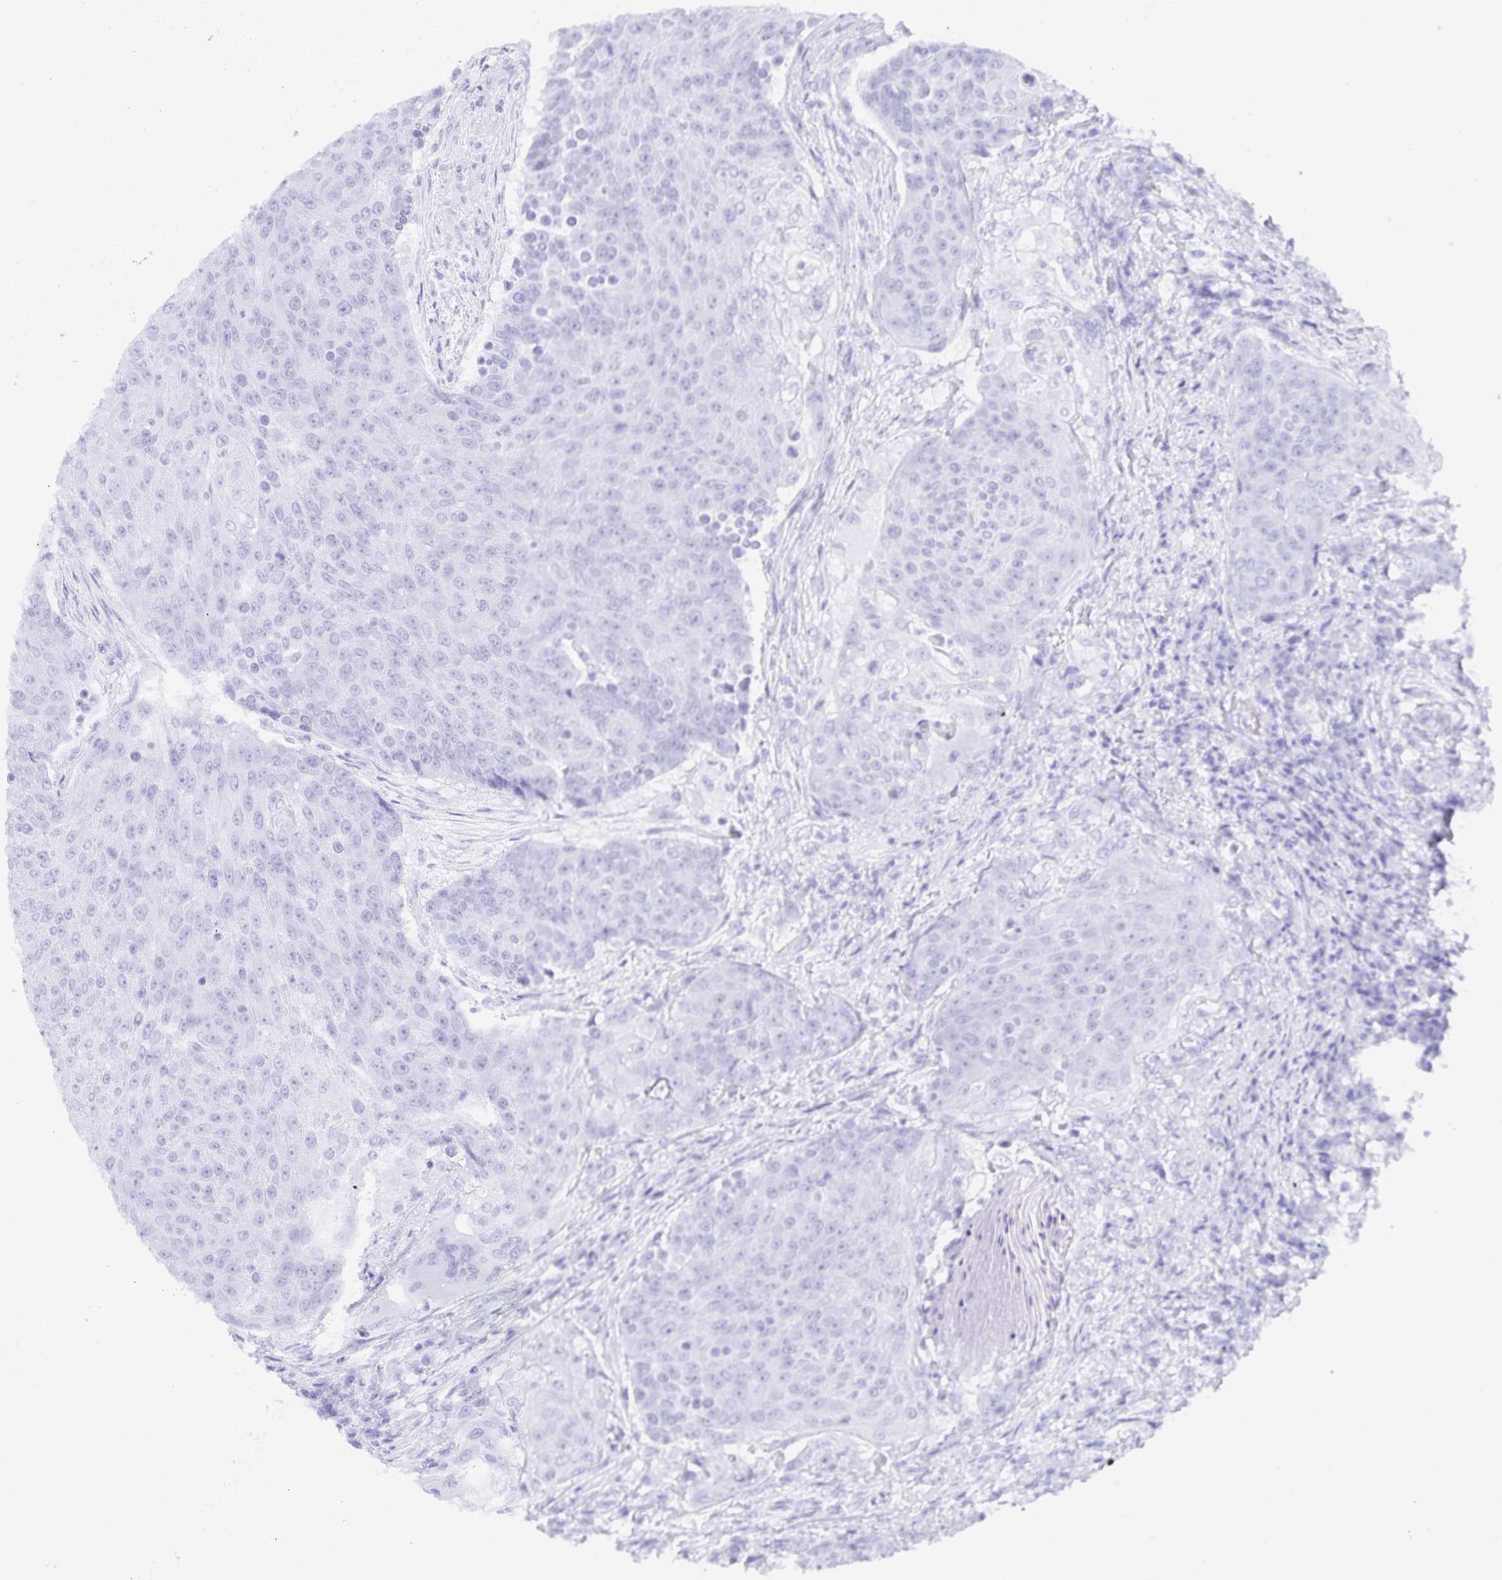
{"staining": {"intensity": "negative", "quantity": "none", "location": "none"}, "tissue": "urothelial cancer", "cell_type": "Tumor cells", "image_type": "cancer", "snomed": [{"axis": "morphology", "description": "Urothelial carcinoma, High grade"}, {"axis": "topography", "description": "Urinary bladder"}], "caption": "Tumor cells show no significant protein expression in urothelial carcinoma (high-grade).", "gene": "CHAT", "patient": {"sex": "female", "age": 63}}